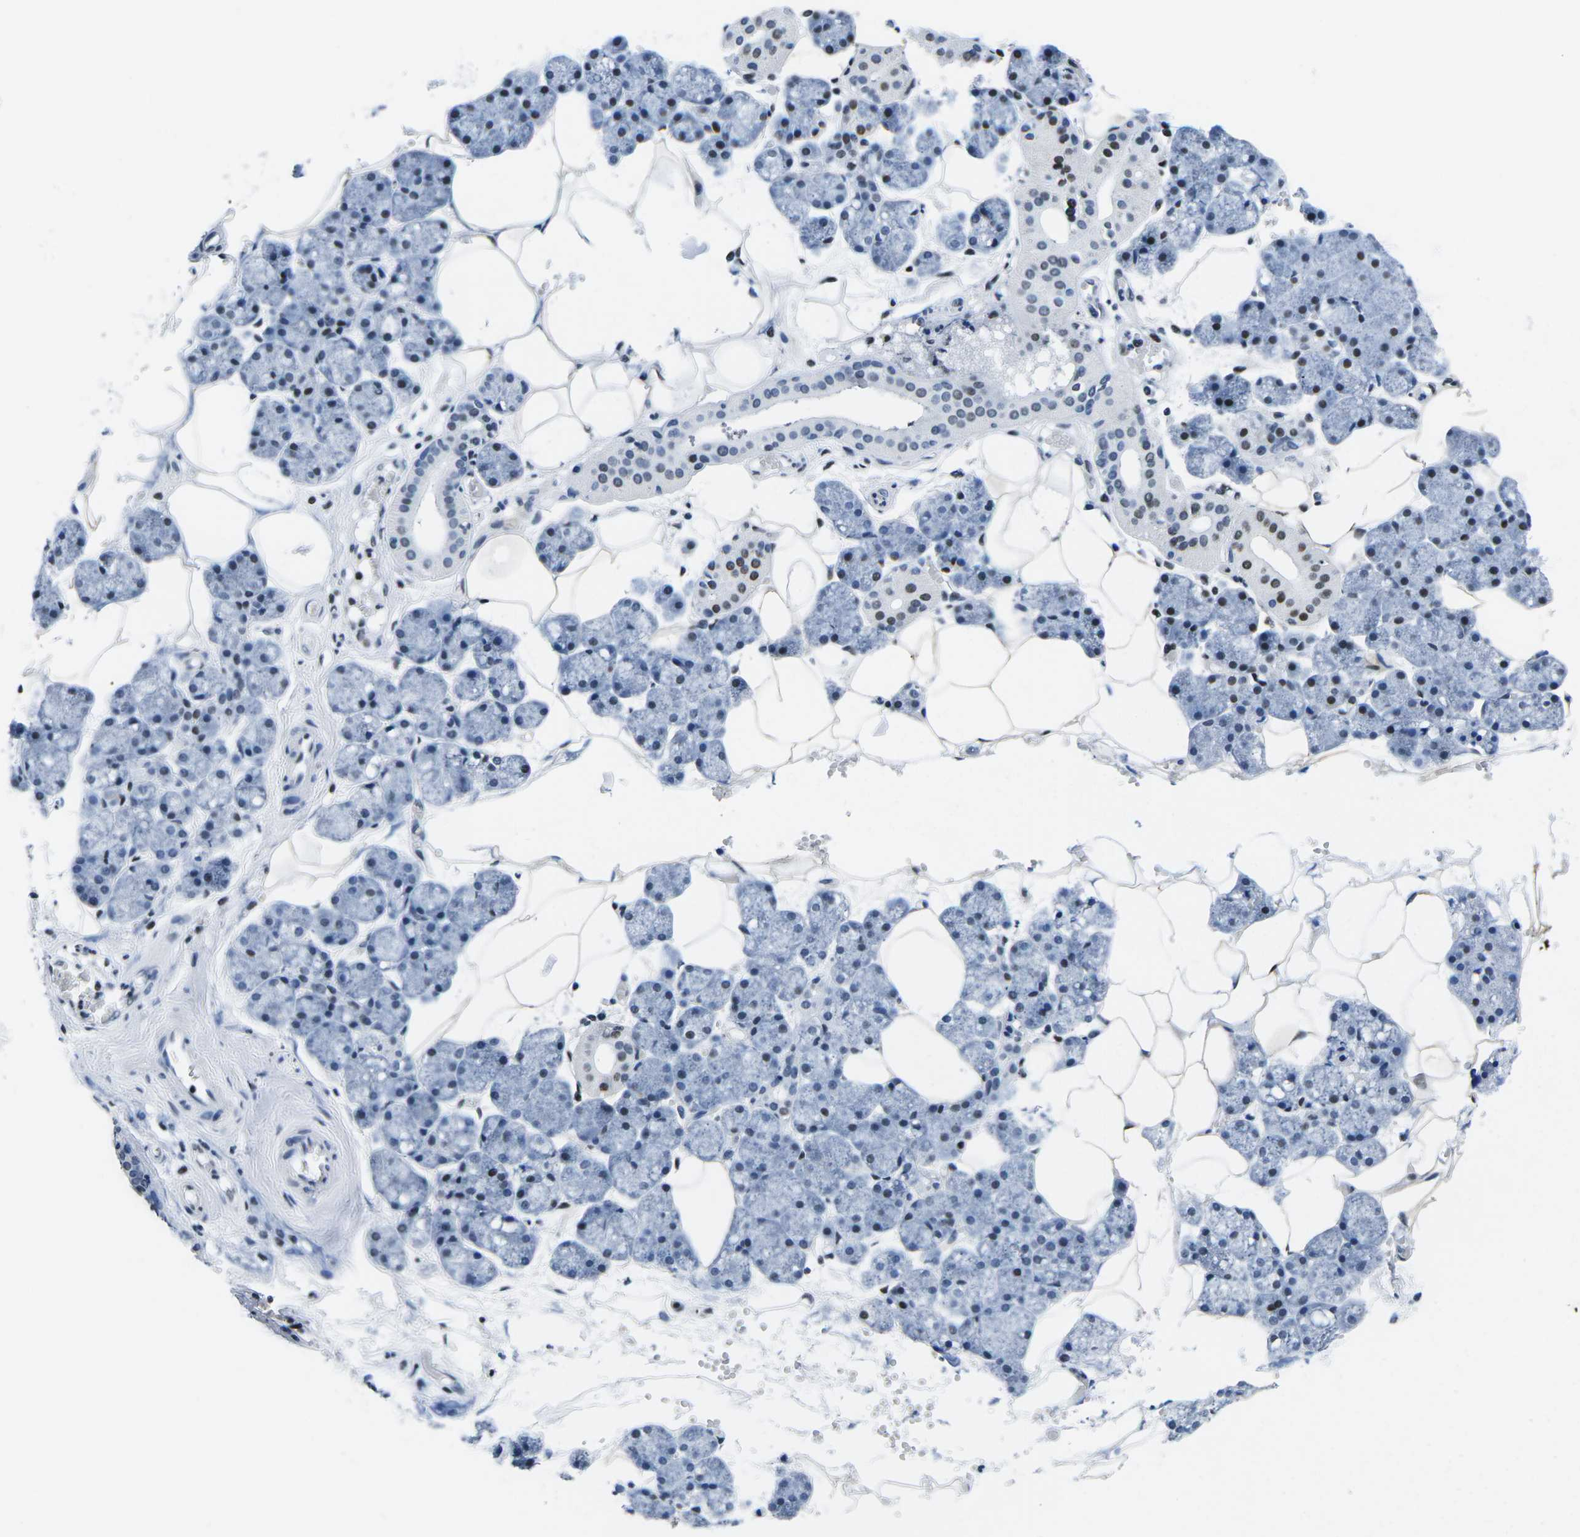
{"staining": {"intensity": "moderate", "quantity": "25%-75%", "location": "cytoplasmic/membranous,nuclear"}, "tissue": "salivary gland", "cell_type": "Glandular cells", "image_type": "normal", "snomed": [{"axis": "morphology", "description": "Normal tissue, NOS"}, {"axis": "topography", "description": "Salivary gland"}], "caption": "Benign salivary gland displays moderate cytoplasmic/membranous,nuclear positivity in approximately 25%-75% of glandular cells Using DAB (3,3'-diaminobenzidine) (brown) and hematoxylin (blue) stains, captured at high magnification using brightfield microscopy..", "gene": "ATF1", "patient": {"sex": "male", "age": 62}}